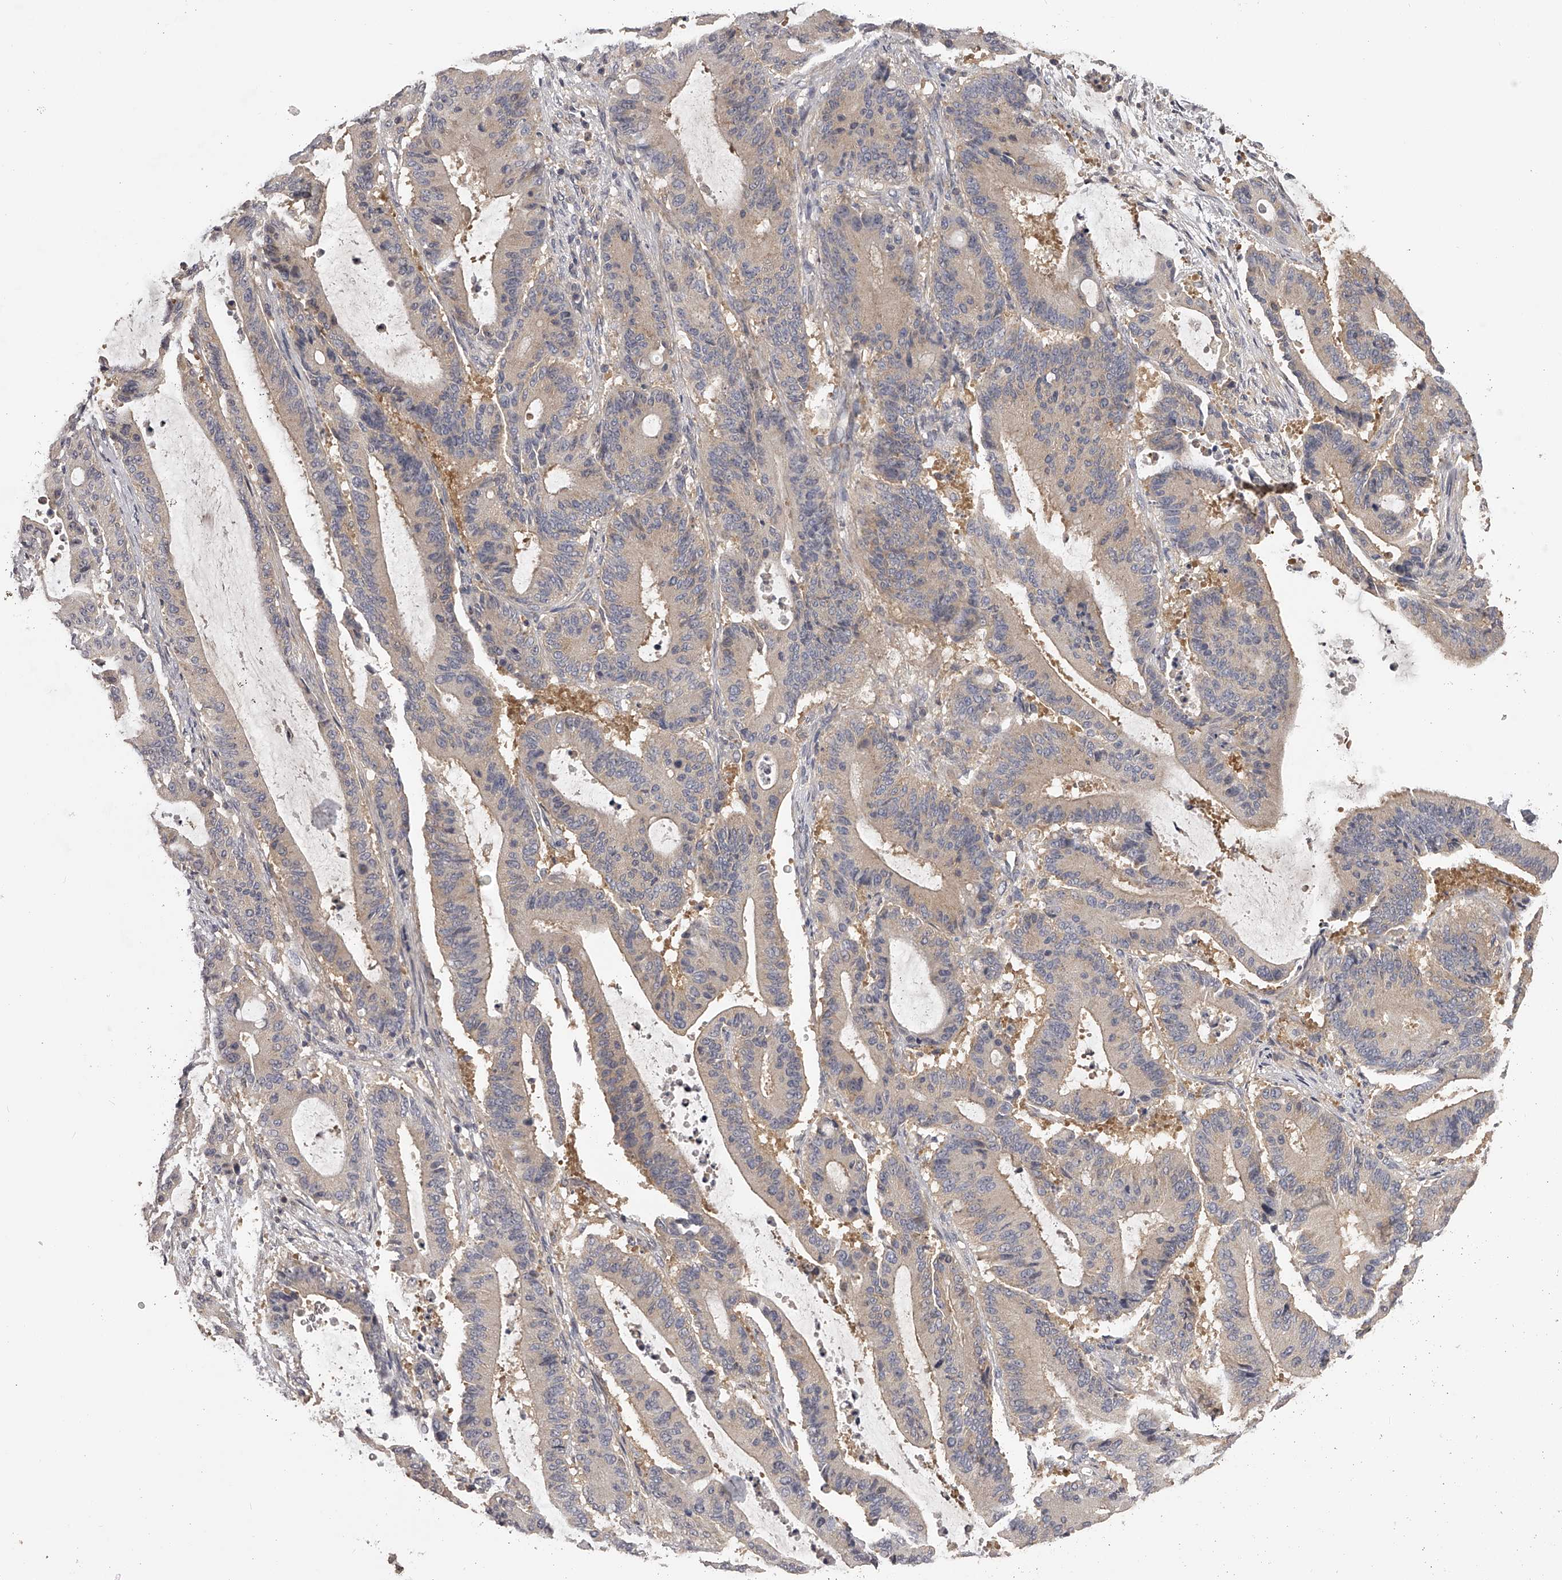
{"staining": {"intensity": "weak", "quantity": "<25%", "location": "cytoplasmic/membranous"}, "tissue": "liver cancer", "cell_type": "Tumor cells", "image_type": "cancer", "snomed": [{"axis": "morphology", "description": "Cholangiocarcinoma"}, {"axis": "topography", "description": "Liver"}], "caption": "The image exhibits no significant staining in tumor cells of liver cancer (cholangiocarcinoma). (Stains: DAB immunohistochemistry with hematoxylin counter stain, Microscopy: brightfield microscopy at high magnification).", "gene": "TNN", "patient": {"sex": "female", "age": 73}}